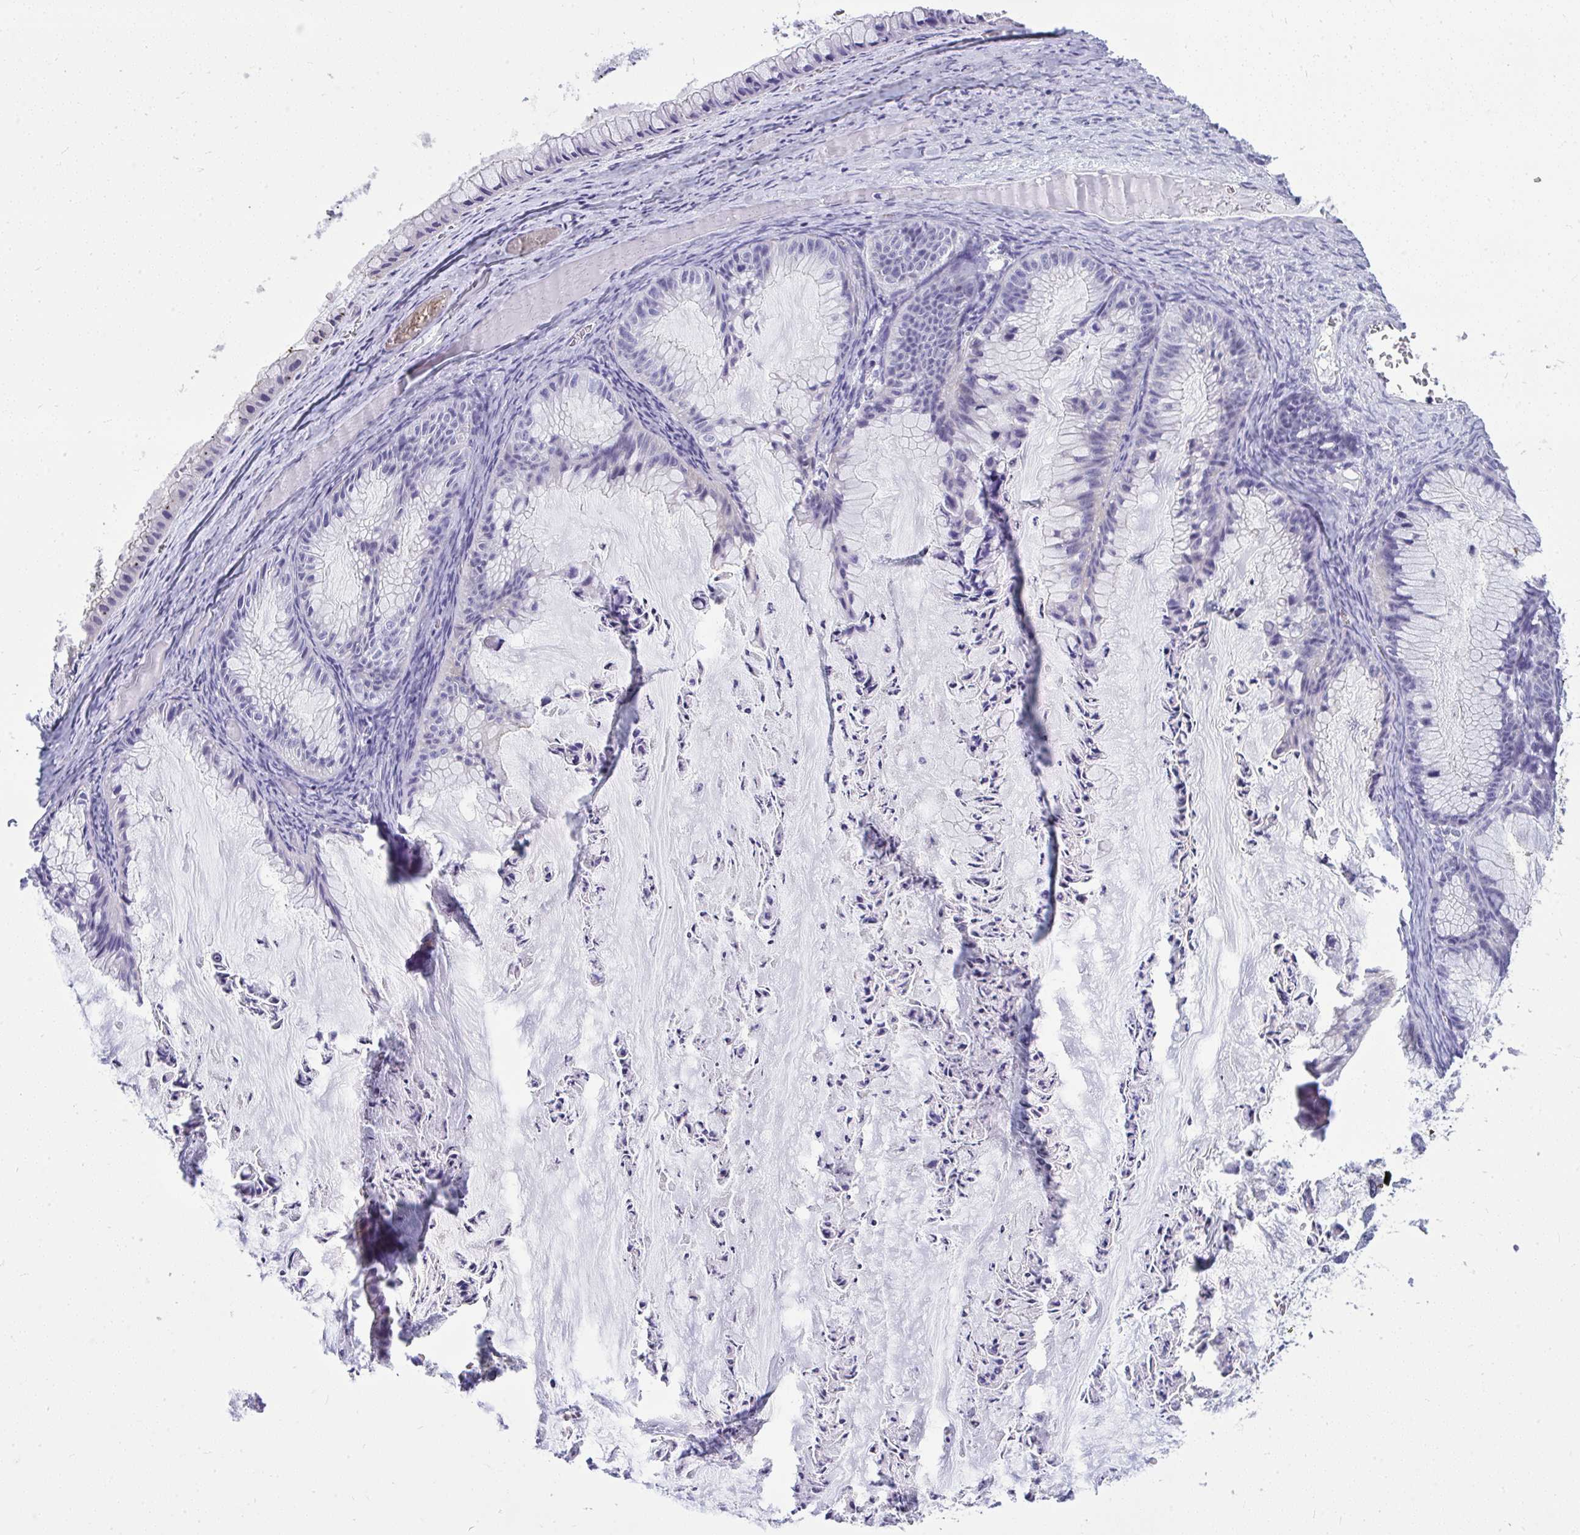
{"staining": {"intensity": "negative", "quantity": "none", "location": "none"}, "tissue": "ovarian cancer", "cell_type": "Tumor cells", "image_type": "cancer", "snomed": [{"axis": "morphology", "description": "Cystadenocarcinoma, mucinous, NOS"}, {"axis": "topography", "description": "Ovary"}], "caption": "Immunohistochemistry of ovarian cancer exhibits no staining in tumor cells. (Immunohistochemistry (ihc), brightfield microscopy, high magnification).", "gene": "PRM2", "patient": {"sex": "female", "age": 72}}